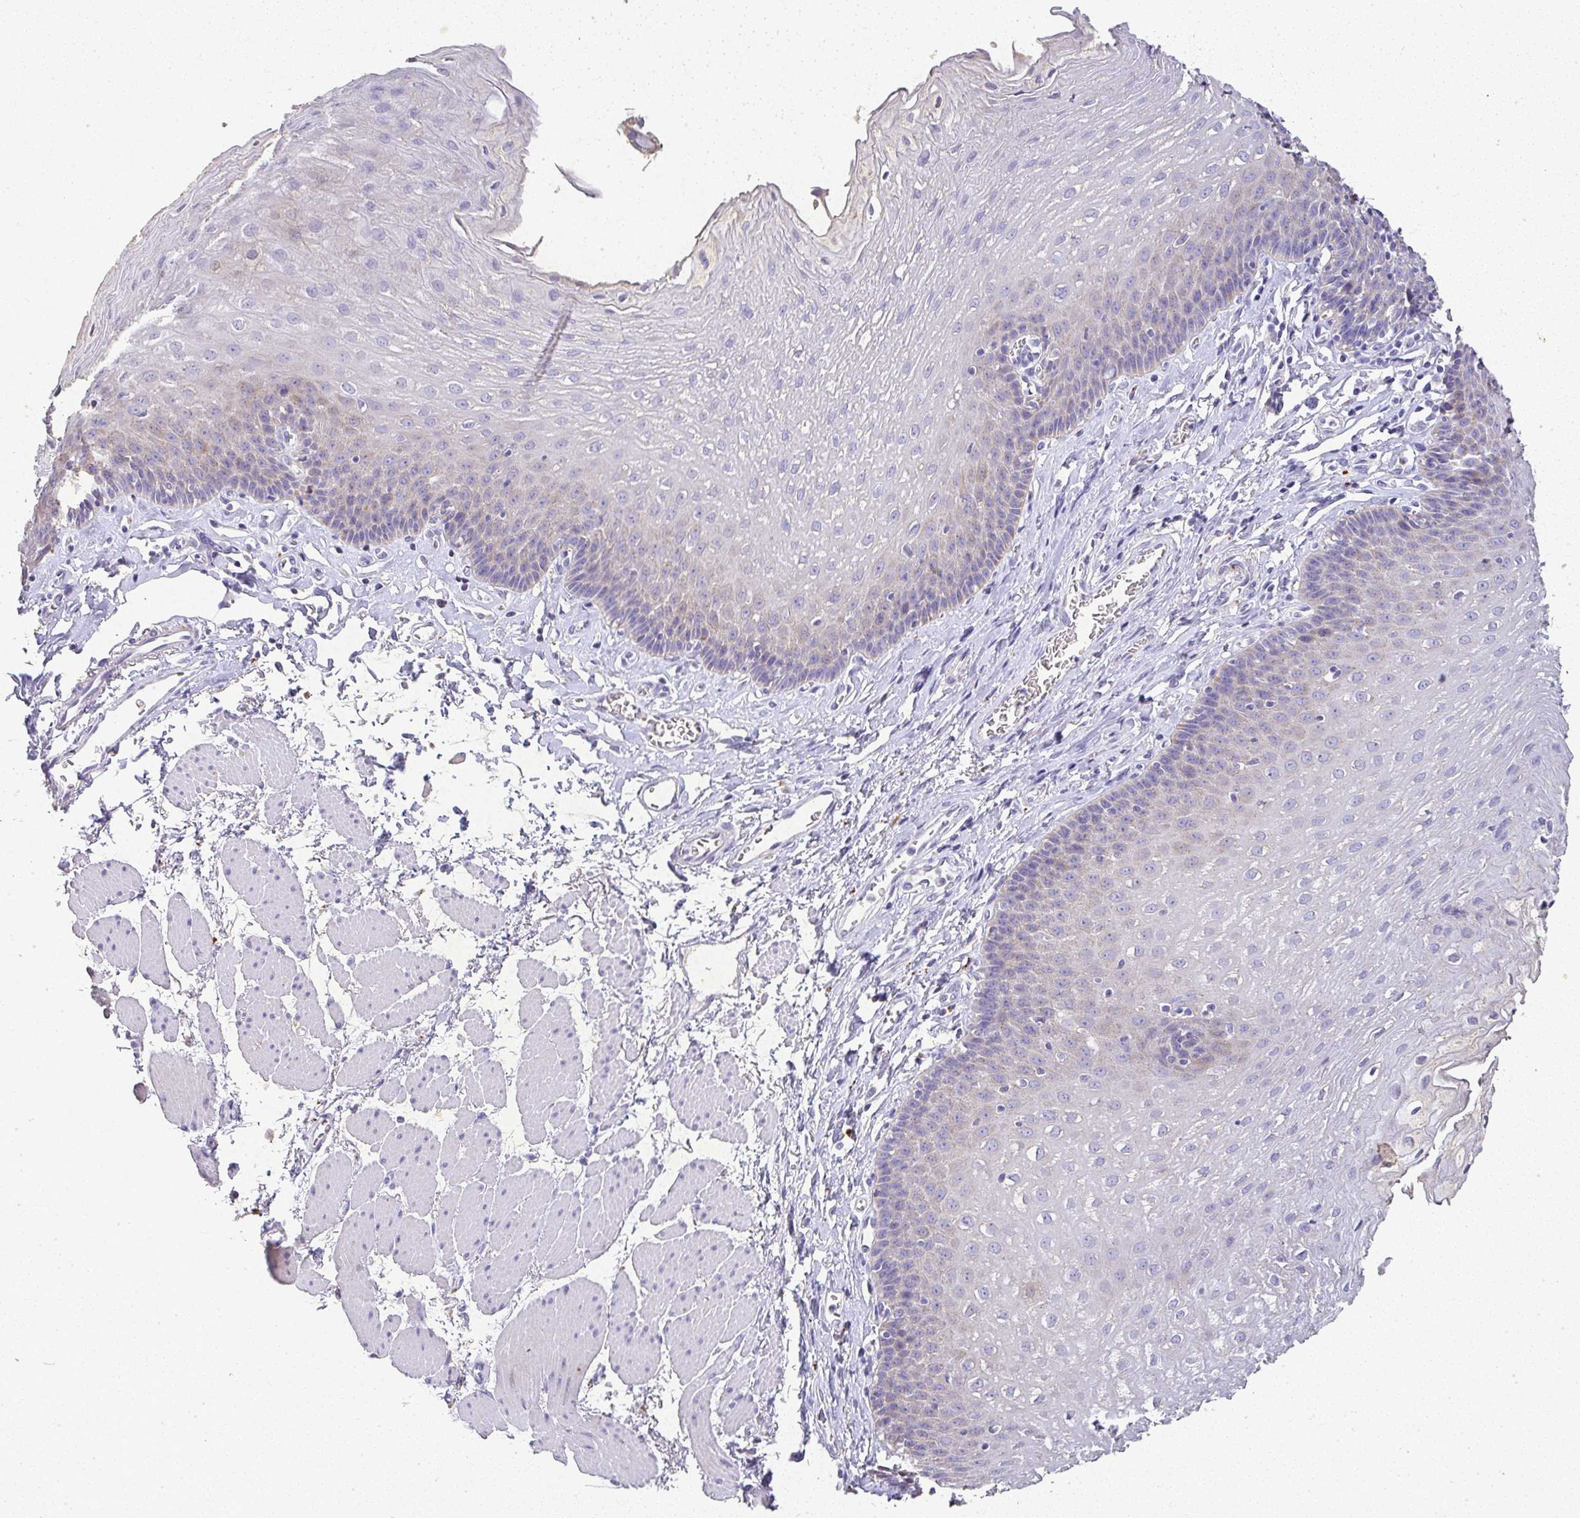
{"staining": {"intensity": "negative", "quantity": "none", "location": "none"}, "tissue": "esophagus", "cell_type": "Squamous epithelial cells", "image_type": "normal", "snomed": [{"axis": "morphology", "description": "Normal tissue, NOS"}, {"axis": "topography", "description": "Esophagus"}], "caption": "Squamous epithelial cells show no significant protein staining in normal esophagus.", "gene": "RPS2", "patient": {"sex": "female", "age": 81}}